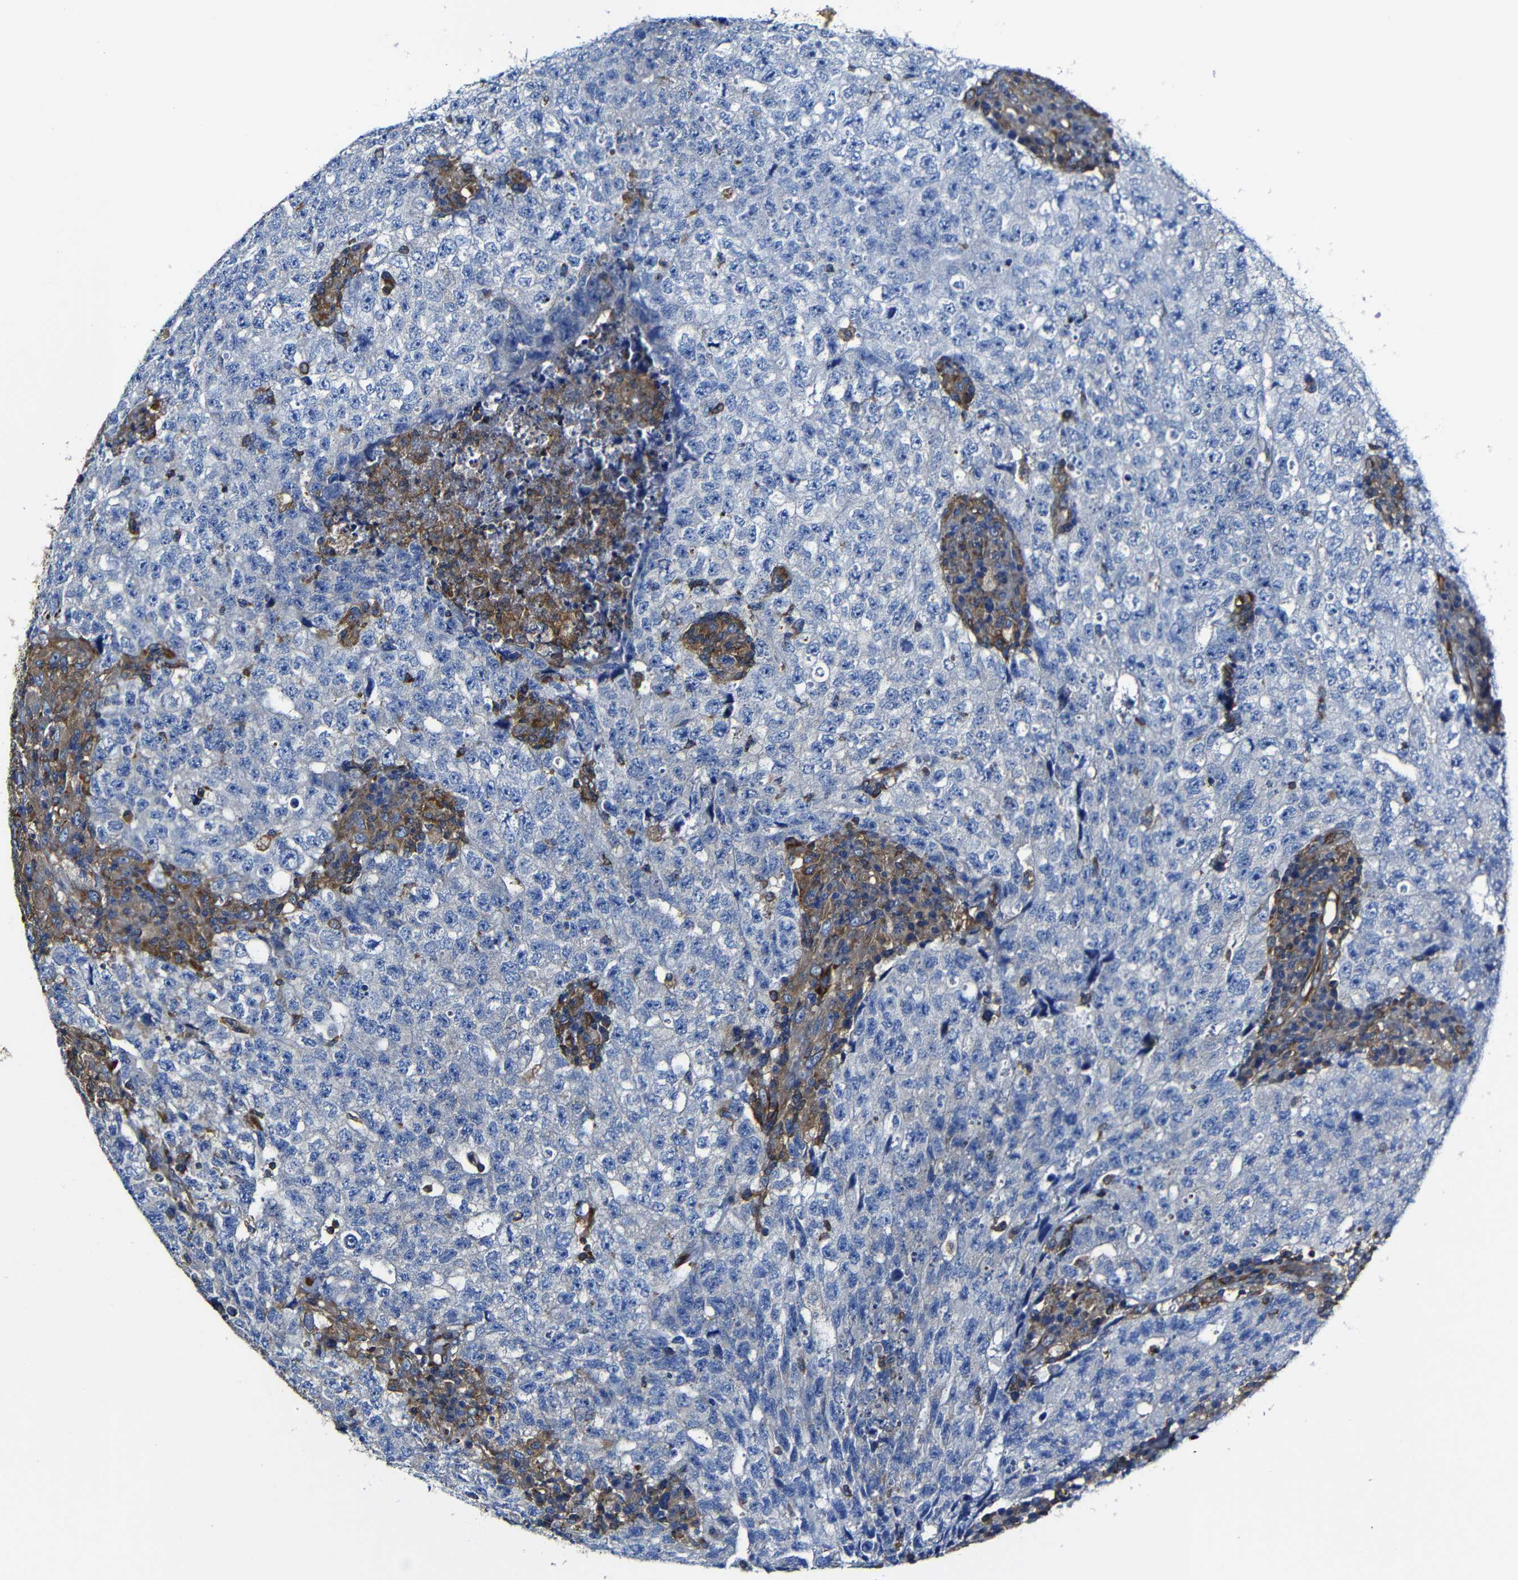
{"staining": {"intensity": "negative", "quantity": "none", "location": "none"}, "tissue": "testis cancer", "cell_type": "Tumor cells", "image_type": "cancer", "snomed": [{"axis": "morphology", "description": "Necrosis, NOS"}, {"axis": "morphology", "description": "Carcinoma, Embryonal, NOS"}, {"axis": "topography", "description": "Testis"}], "caption": "Tumor cells show no significant protein positivity in testis cancer.", "gene": "MSN", "patient": {"sex": "male", "age": 19}}